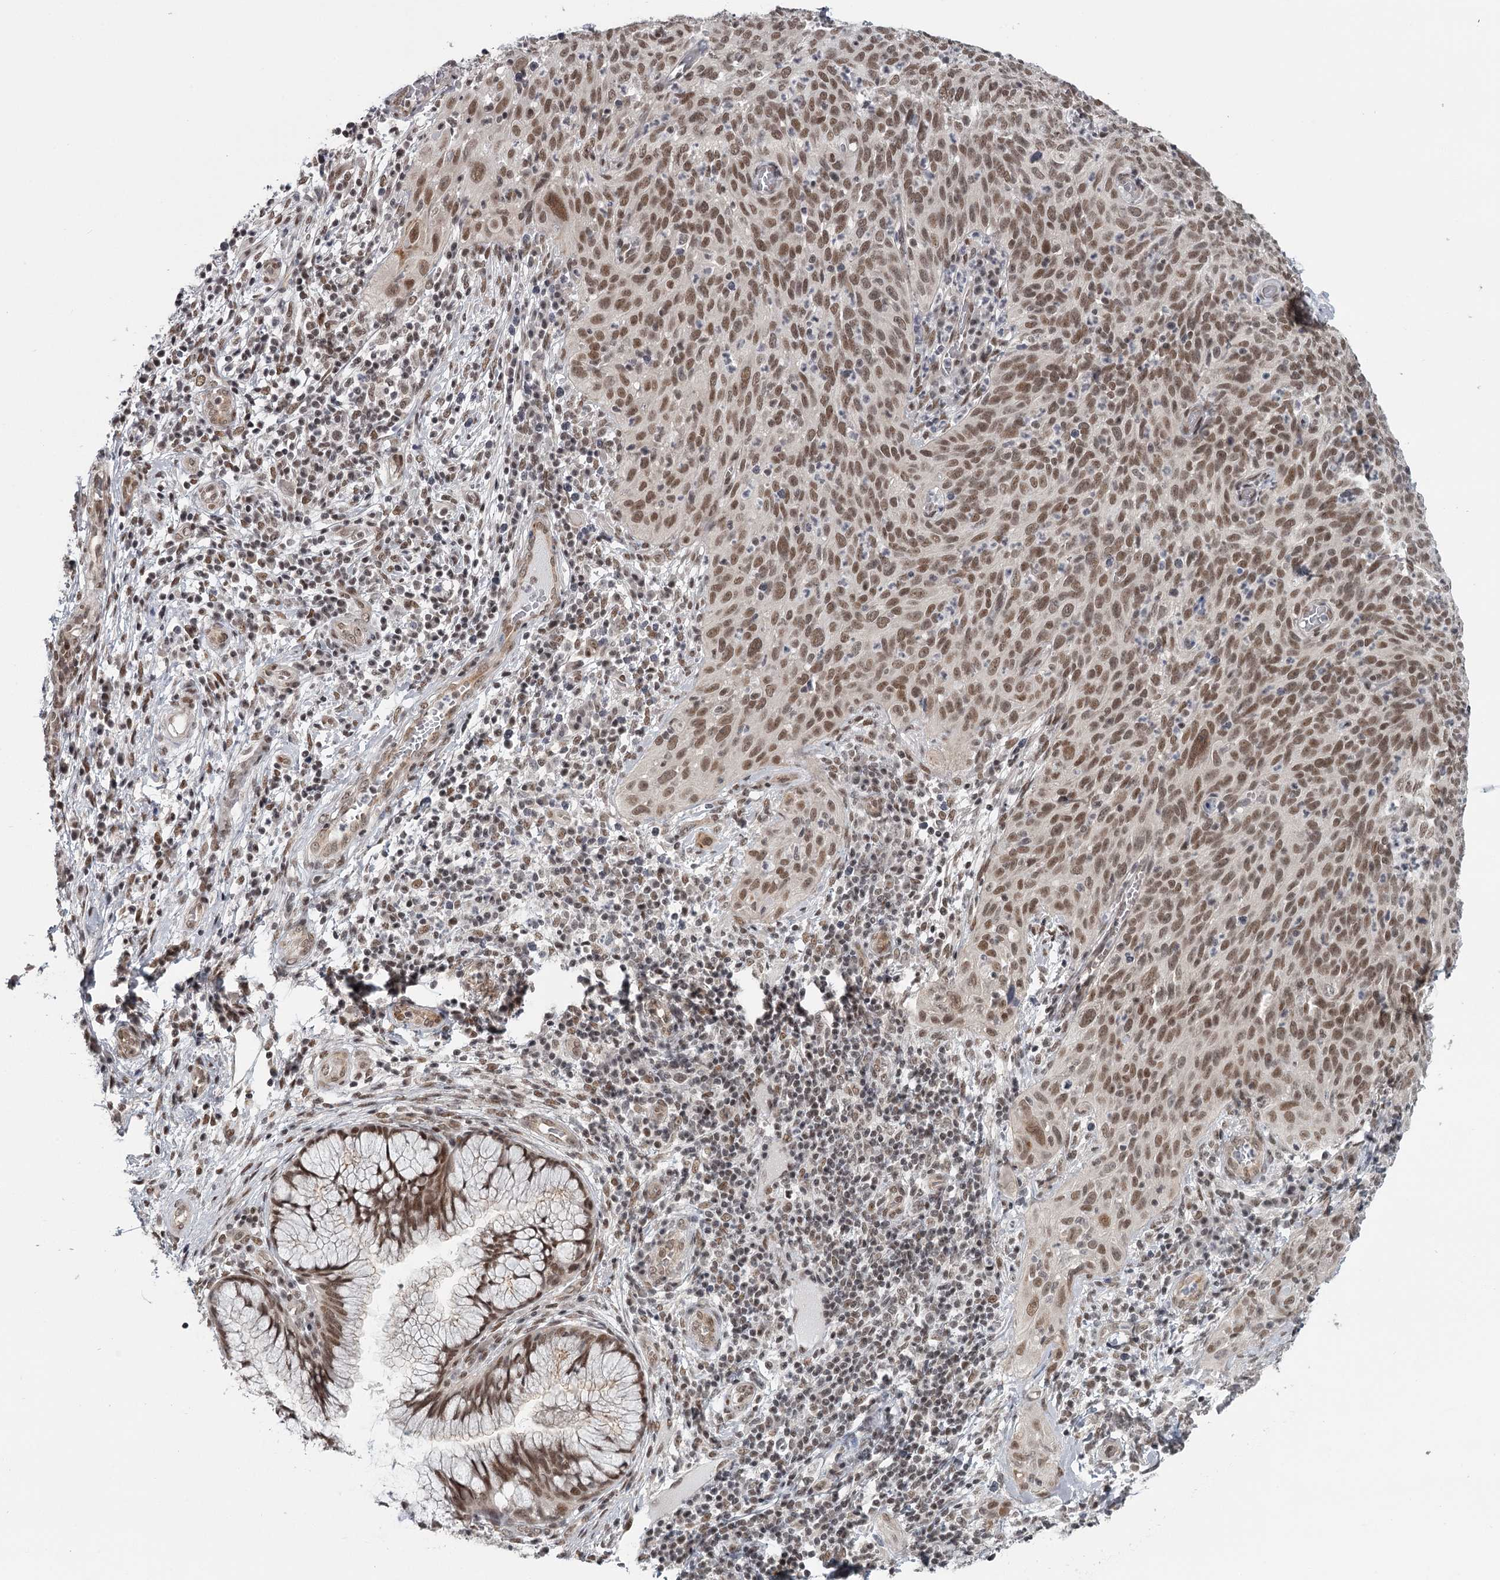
{"staining": {"intensity": "moderate", "quantity": ">75%", "location": "nuclear"}, "tissue": "cervical cancer", "cell_type": "Tumor cells", "image_type": "cancer", "snomed": [{"axis": "morphology", "description": "Squamous cell carcinoma, NOS"}, {"axis": "topography", "description": "Cervix"}], "caption": "This is a micrograph of immunohistochemistry staining of cervical squamous cell carcinoma, which shows moderate positivity in the nuclear of tumor cells.", "gene": "FAM13C", "patient": {"sex": "female", "age": 31}}